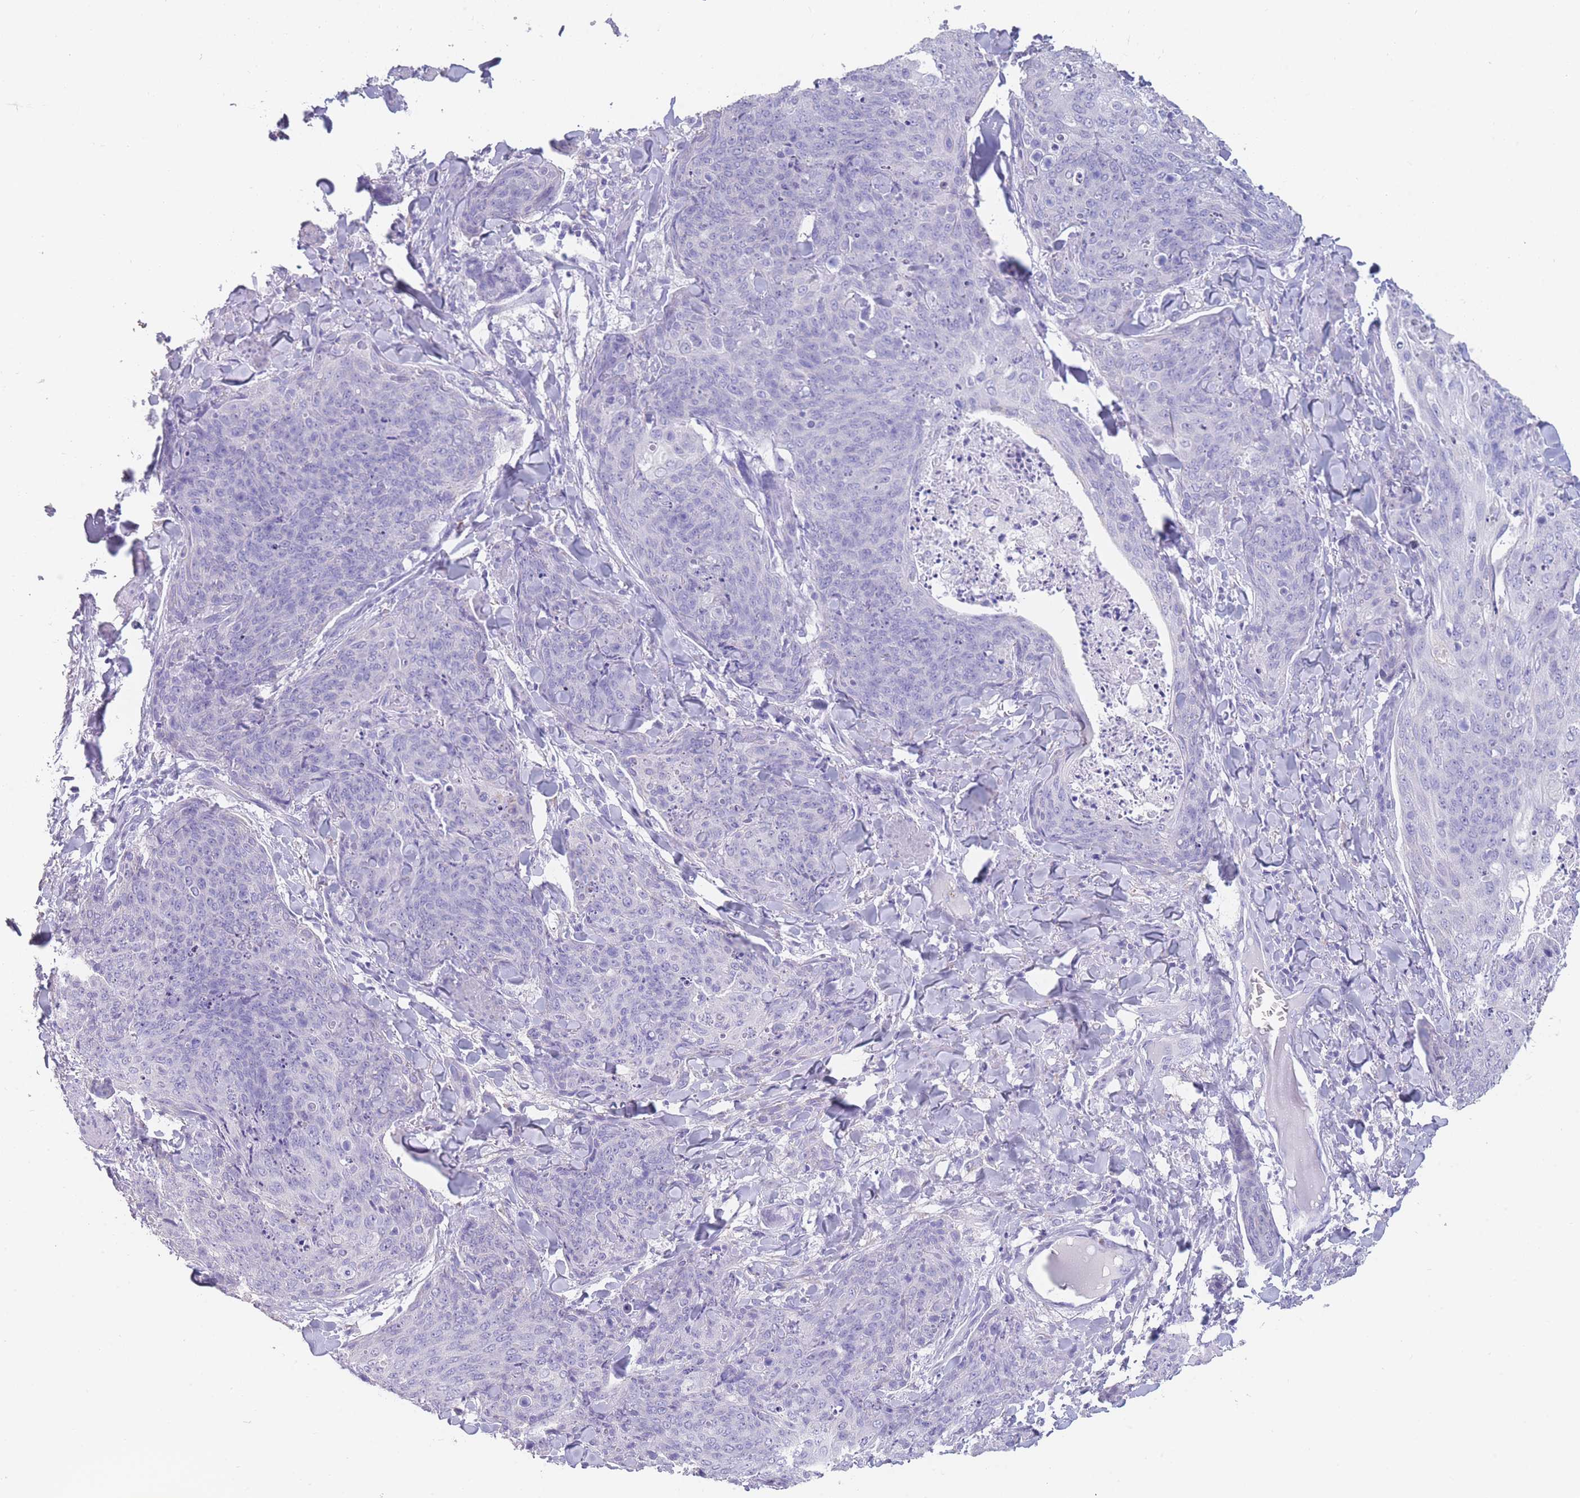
{"staining": {"intensity": "negative", "quantity": "none", "location": "none"}, "tissue": "skin cancer", "cell_type": "Tumor cells", "image_type": "cancer", "snomed": [{"axis": "morphology", "description": "Squamous cell carcinoma, NOS"}, {"axis": "topography", "description": "Skin"}, {"axis": "topography", "description": "Vulva"}], "caption": "The photomicrograph exhibits no significant staining in tumor cells of skin squamous cell carcinoma.", "gene": "ZNF627", "patient": {"sex": "female", "age": 85}}